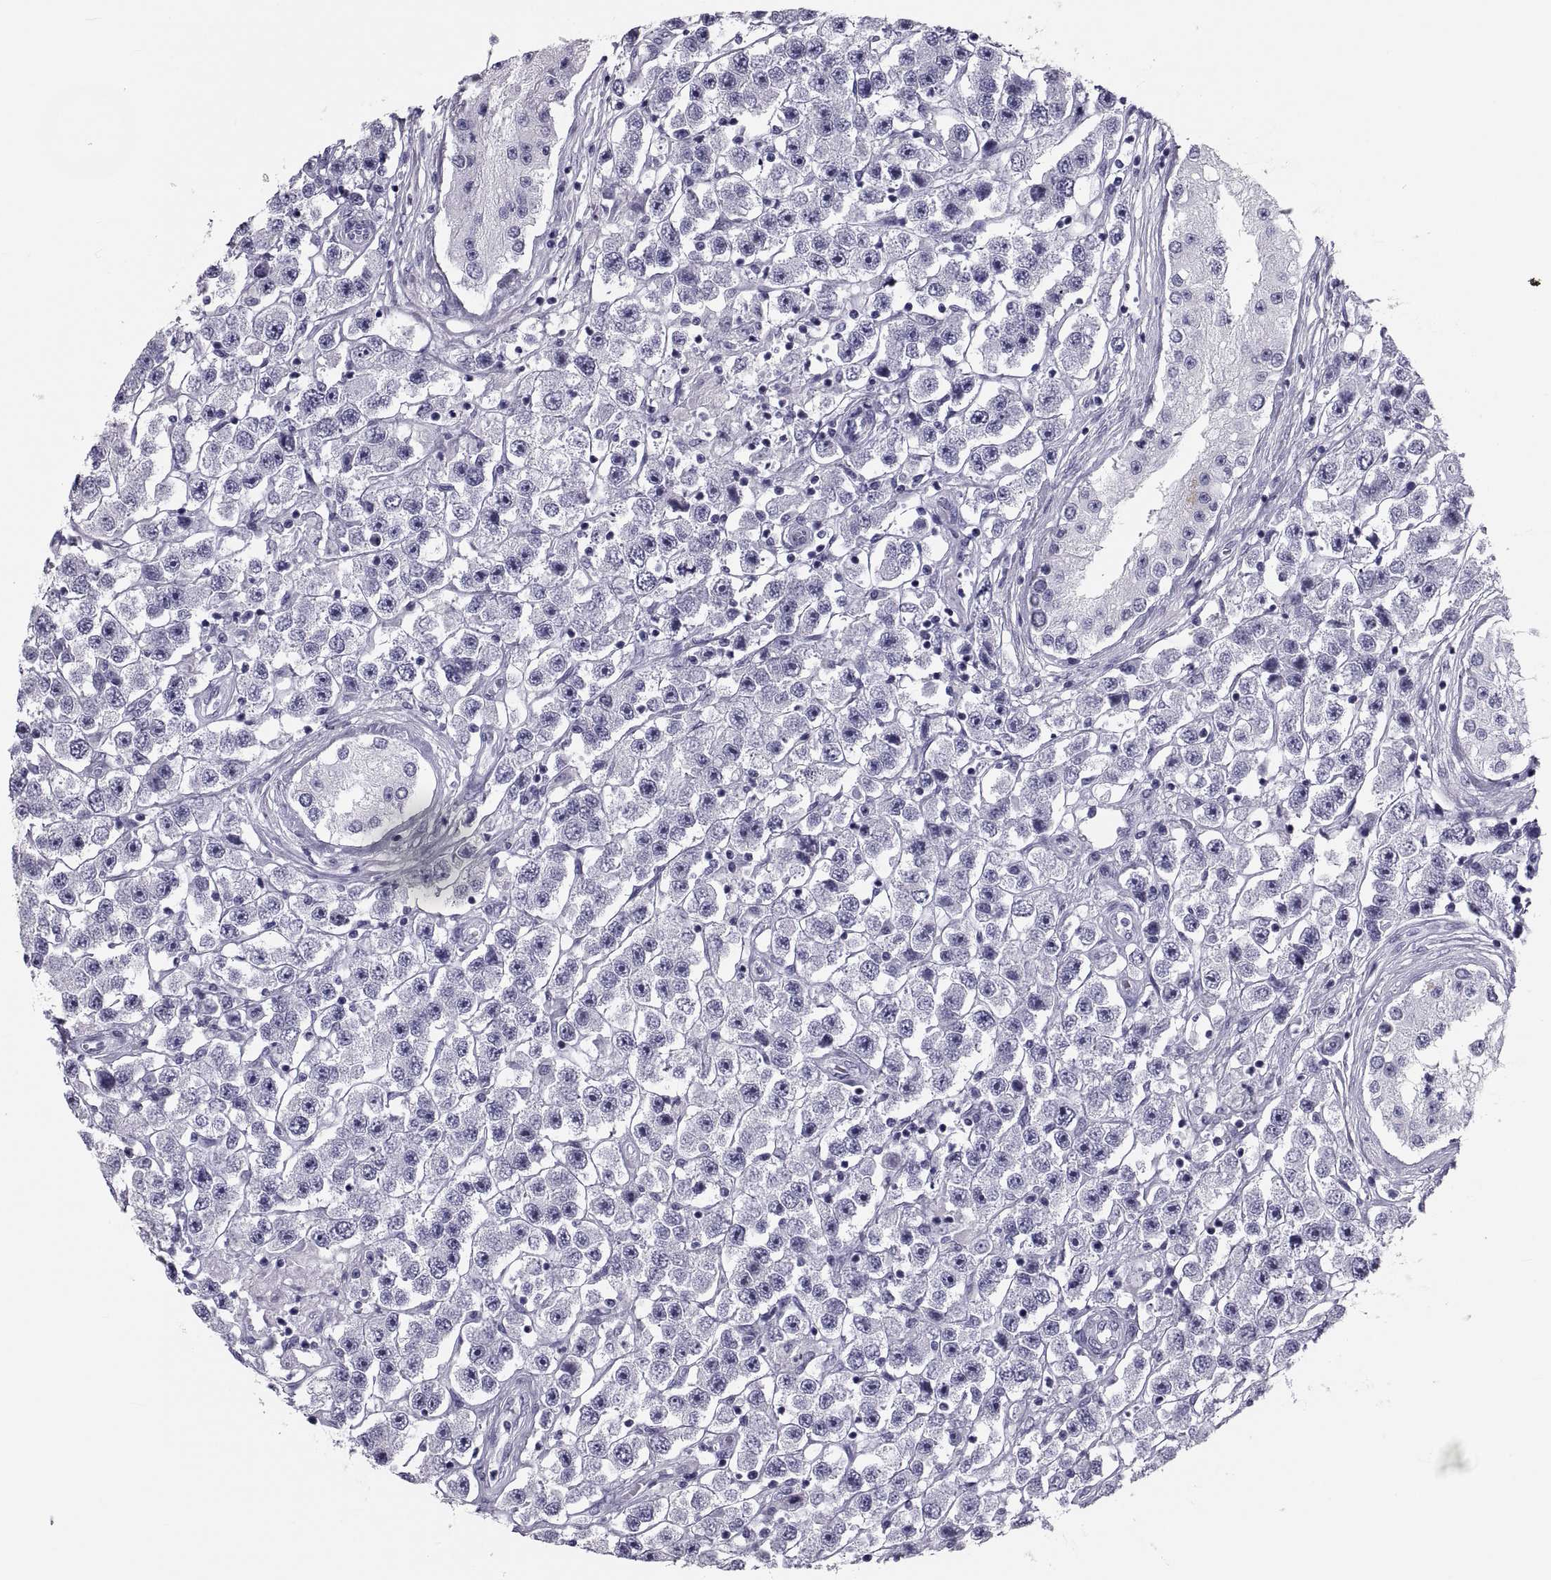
{"staining": {"intensity": "negative", "quantity": "none", "location": "none"}, "tissue": "testis cancer", "cell_type": "Tumor cells", "image_type": "cancer", "snomed": [{"axis": "morphology", "description": "Seminoma, NOS"}, {"axis": "topography", "description": "Testis"}], "caption": "Tumor cells are negative for protein expression in human testis cancer (seminoma). The staining is performed using DAB (3,3'-diaminobenzidine) brown chromogen with nuclei counter-stained in using hematoxylin.", "gene": "CRISP1", "patient": {"sex": "male", "age": 45}}